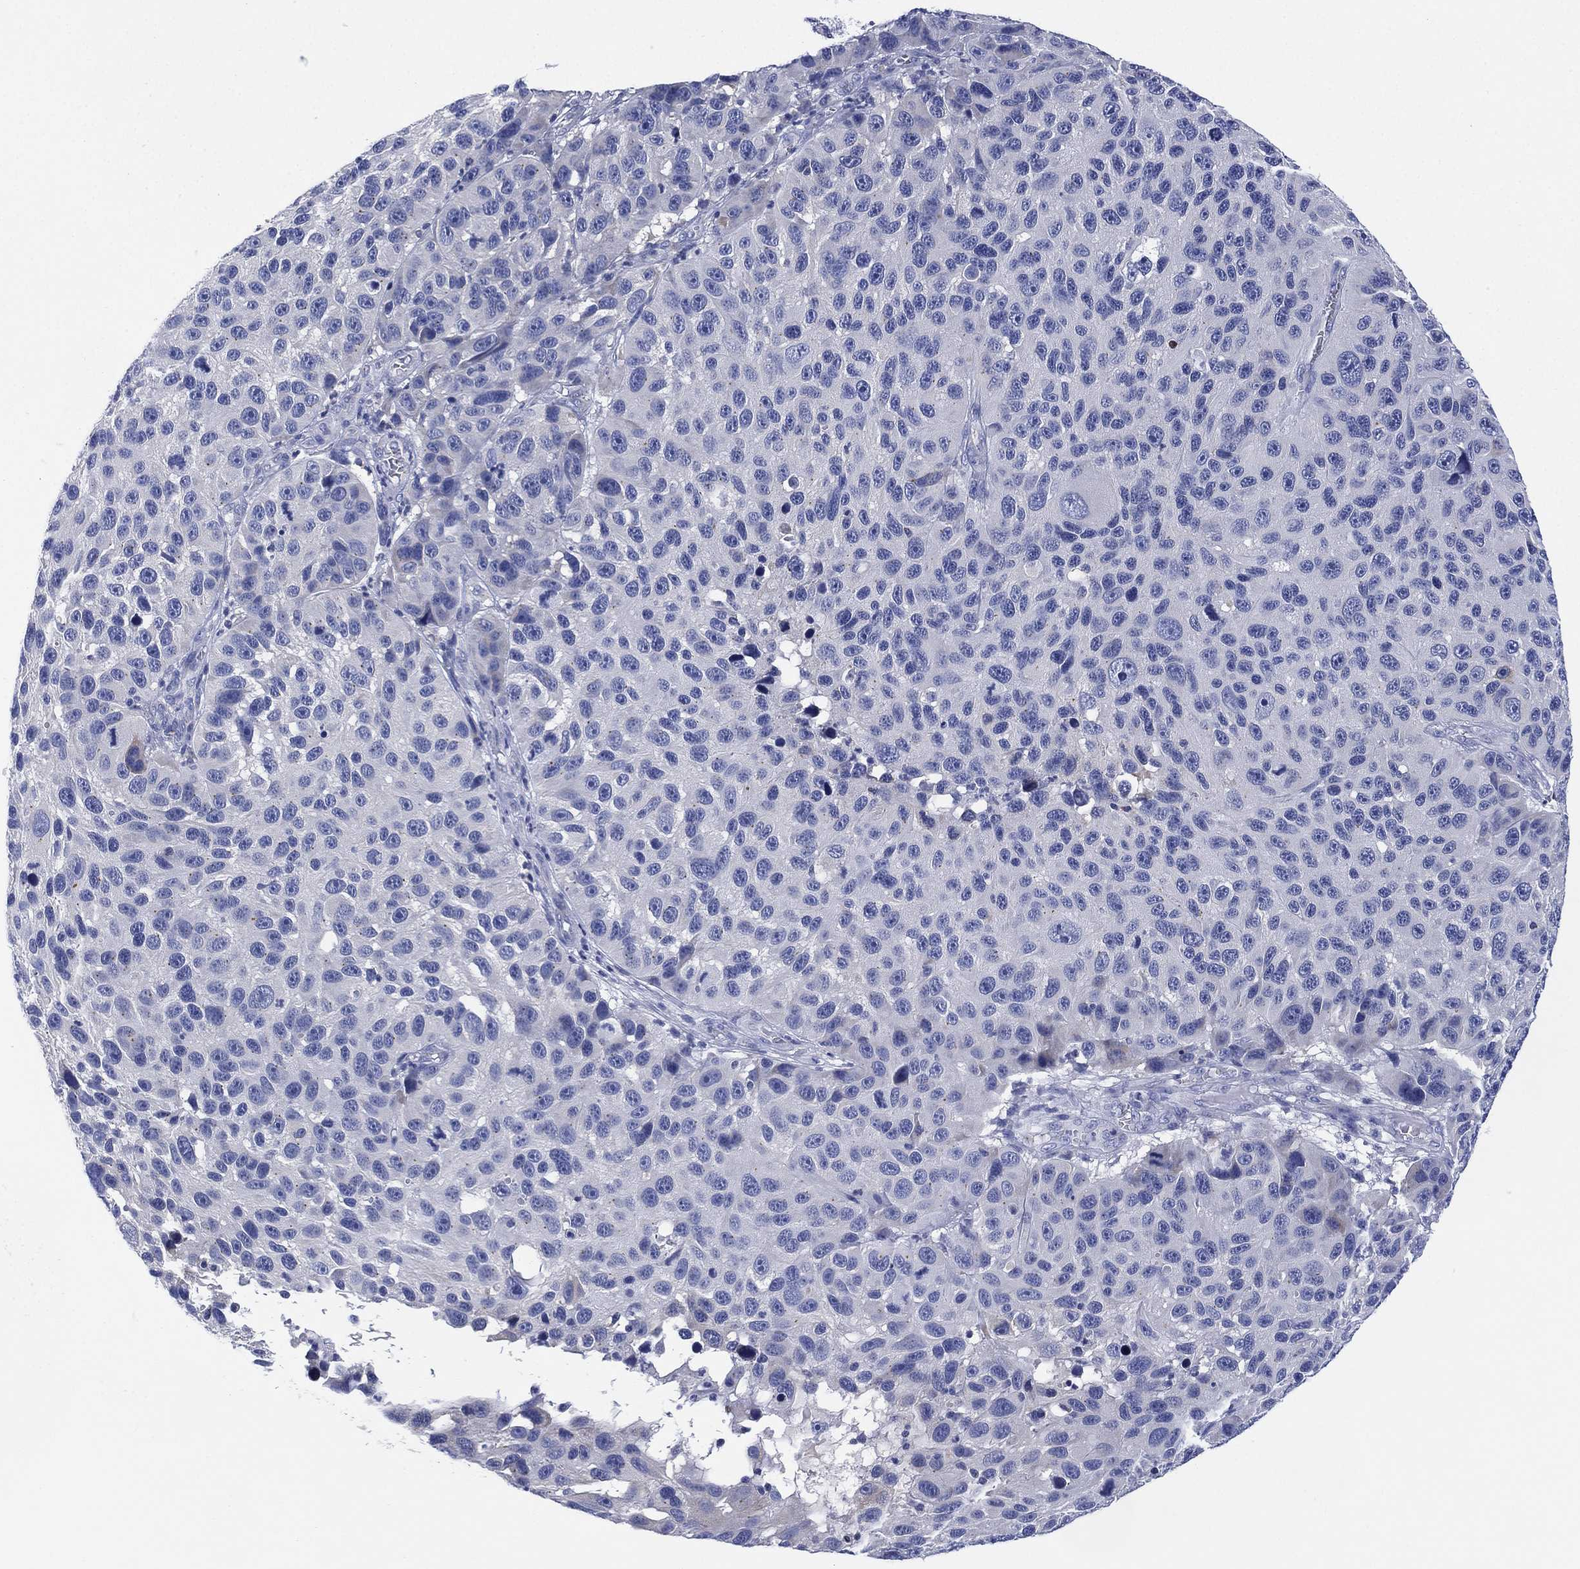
{"staining": {"intensity": "negative", "quantity": "none", "location": "none"}, "tissue": "melanoma", "cell_type": "Tumor cells", "image_type": "cancer", "snomed": [{"axis": "morphology", "description": "Malignant melanoma, NOS"}, {"axis": "topography", "description": "Skin"}], "caption": "Immunohistochemistry micrograph of neoplastic tissue: human melanoma stained with DAB demonstrates no significant protein staining in tumor cells.", "gene": "CHRNA3", "patient": {"sex": "male", "age": 53}}